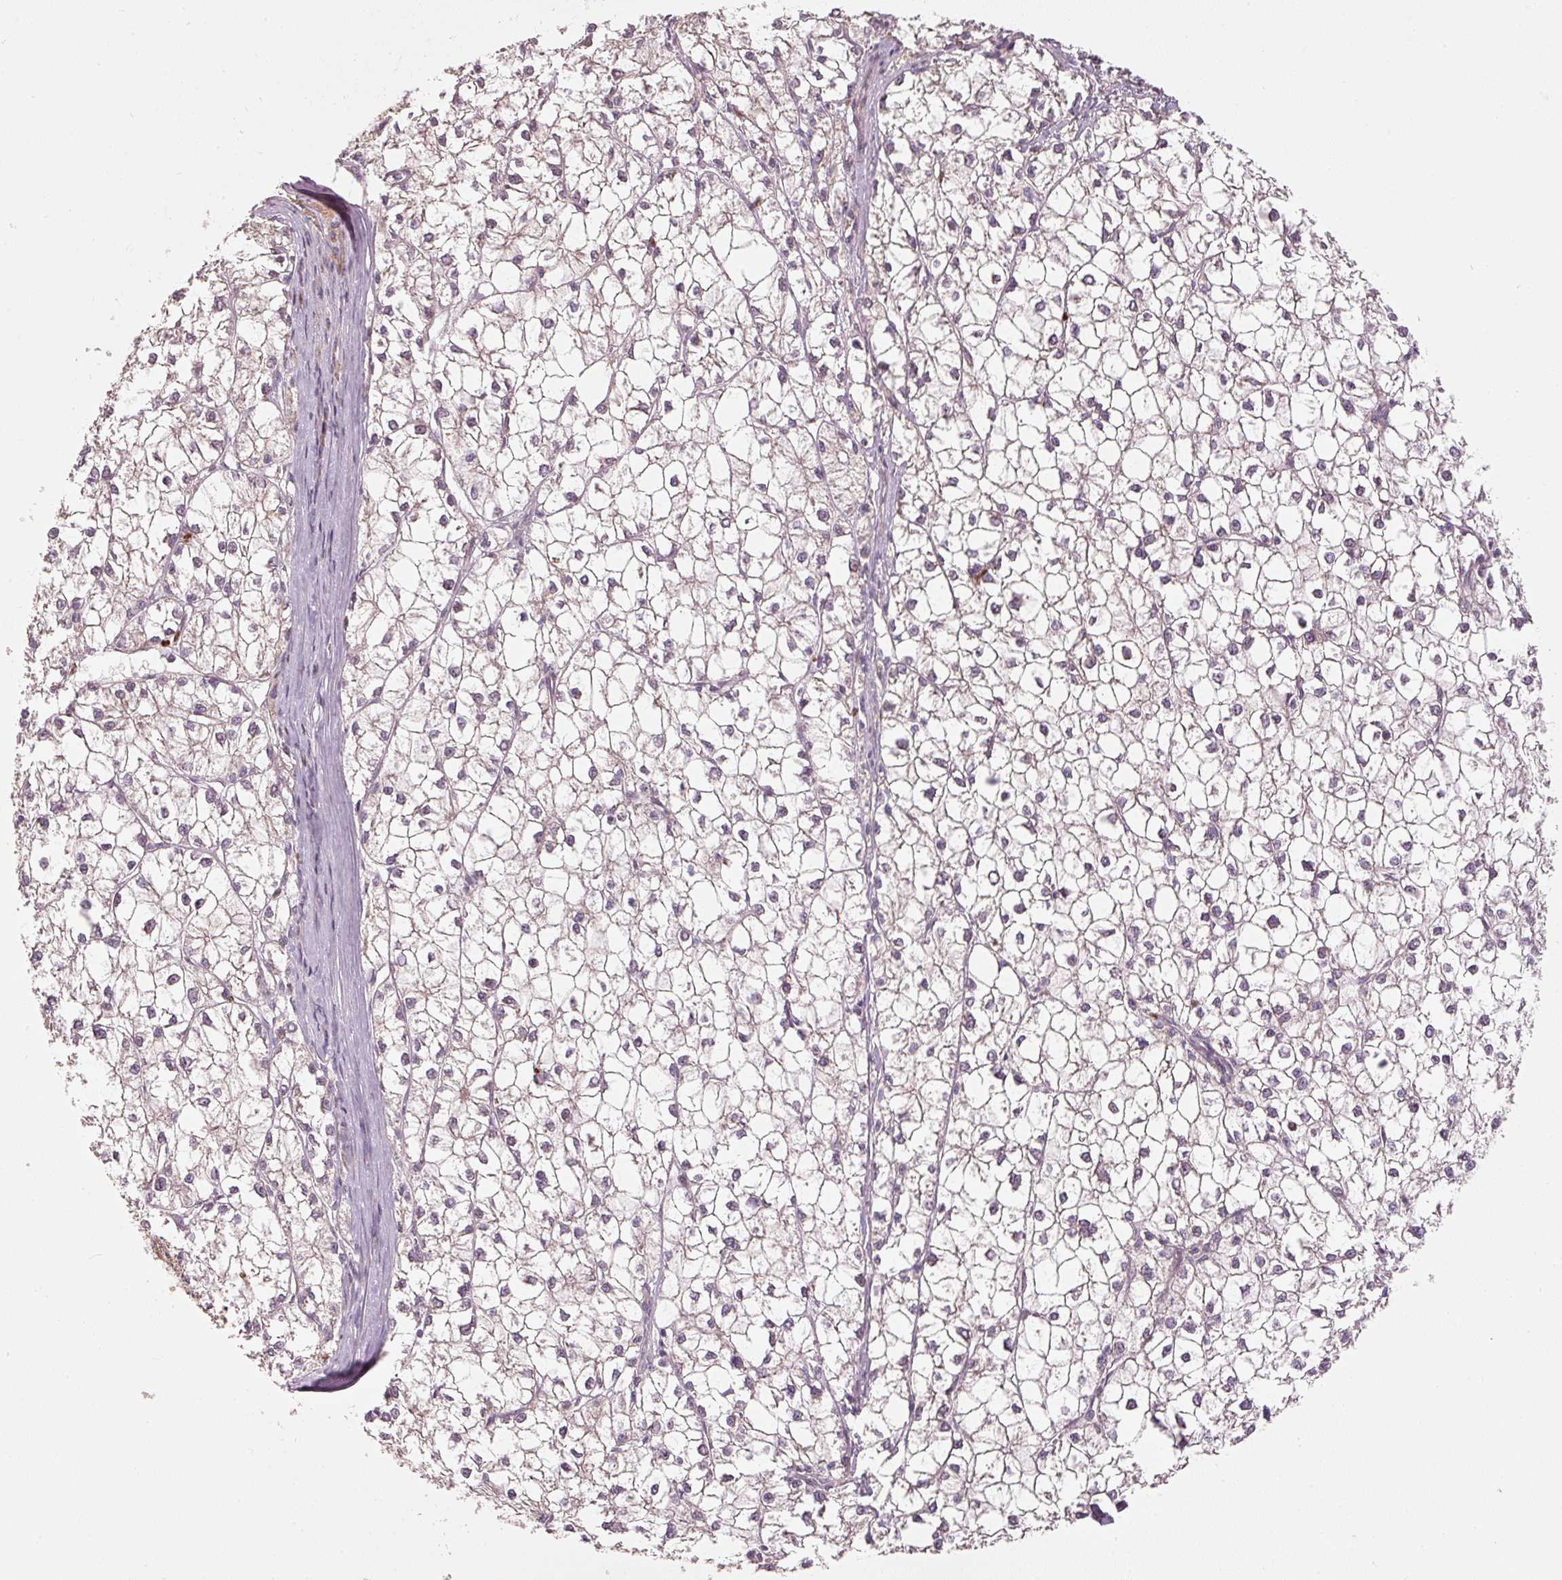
{"staining": {"intensity": "negative", "quantity": "none", "location": "none"}, "tissue": "liver cancer", "cell_type": "Tumor cells", "image_type": "cancer", "snomed": [{"axis": "morphology", "description": "Carcinoma, Hepatocellular, NOS"}, {"axis": "topography", "description": "Liver"}], "caption": "Tumor cells show no significant protein positivity in hepatocellular carcinoma (liver).", "gene": "MTHFD1L", "patient": {"sex": "female", "age": 43}}